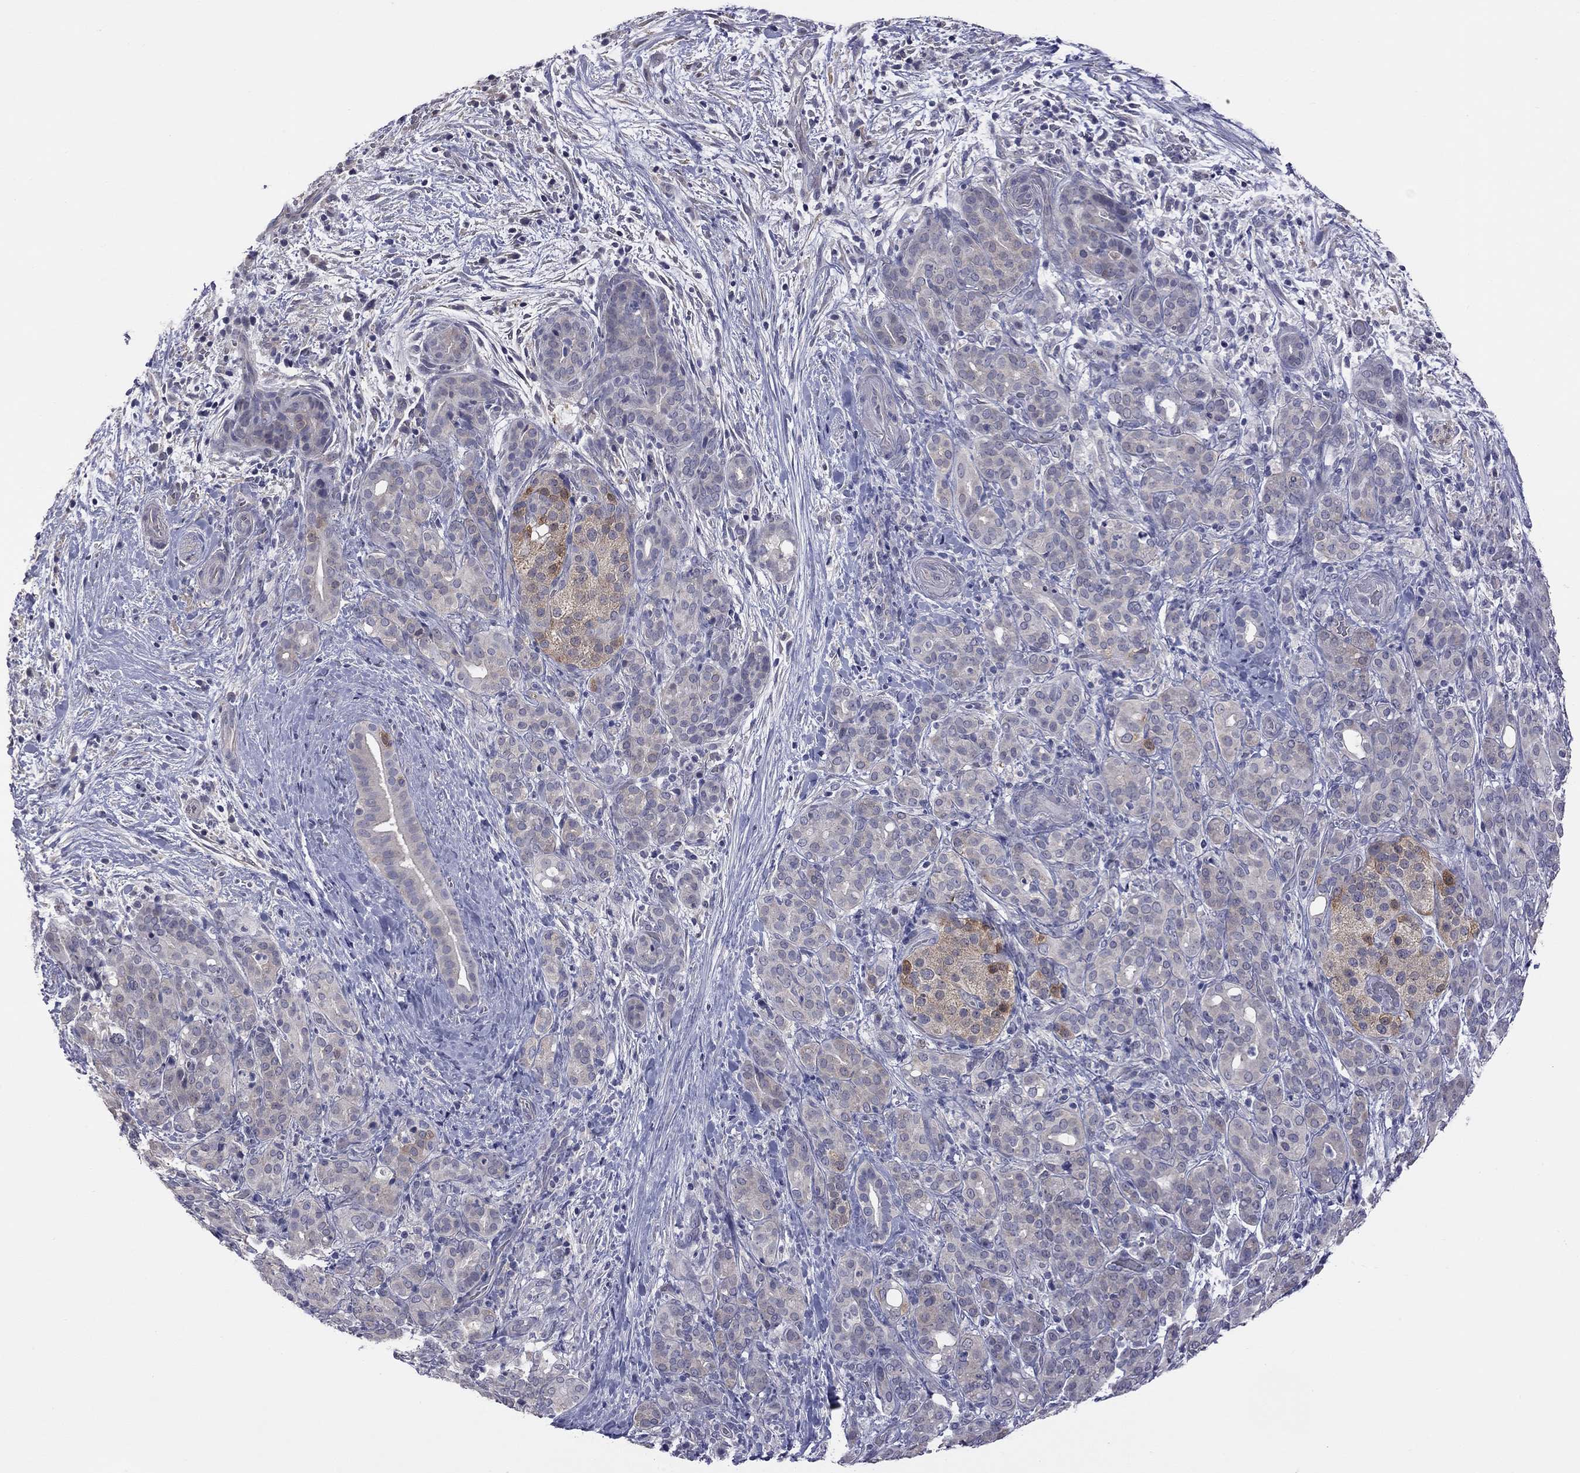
{"staining": {"intensity": "negative", "quantity": "none", "location": "none"}, "tissue": "pancreatic cancer", "cell_type": "Tumor cells", "image_type": "cancer", "snomed": [{"axis": "morphology", "description": "Adenocarcinoma, NOS"}, {"axis": "topography", "description": "Pancreas"}], "caption": "DAB immunohistochemical staining of human pancreatic adenocarcinoma reveals no significant positivity in tumor cells.", "gene": "HYLS1", "patient": {"sex": "male", "age": 44}}